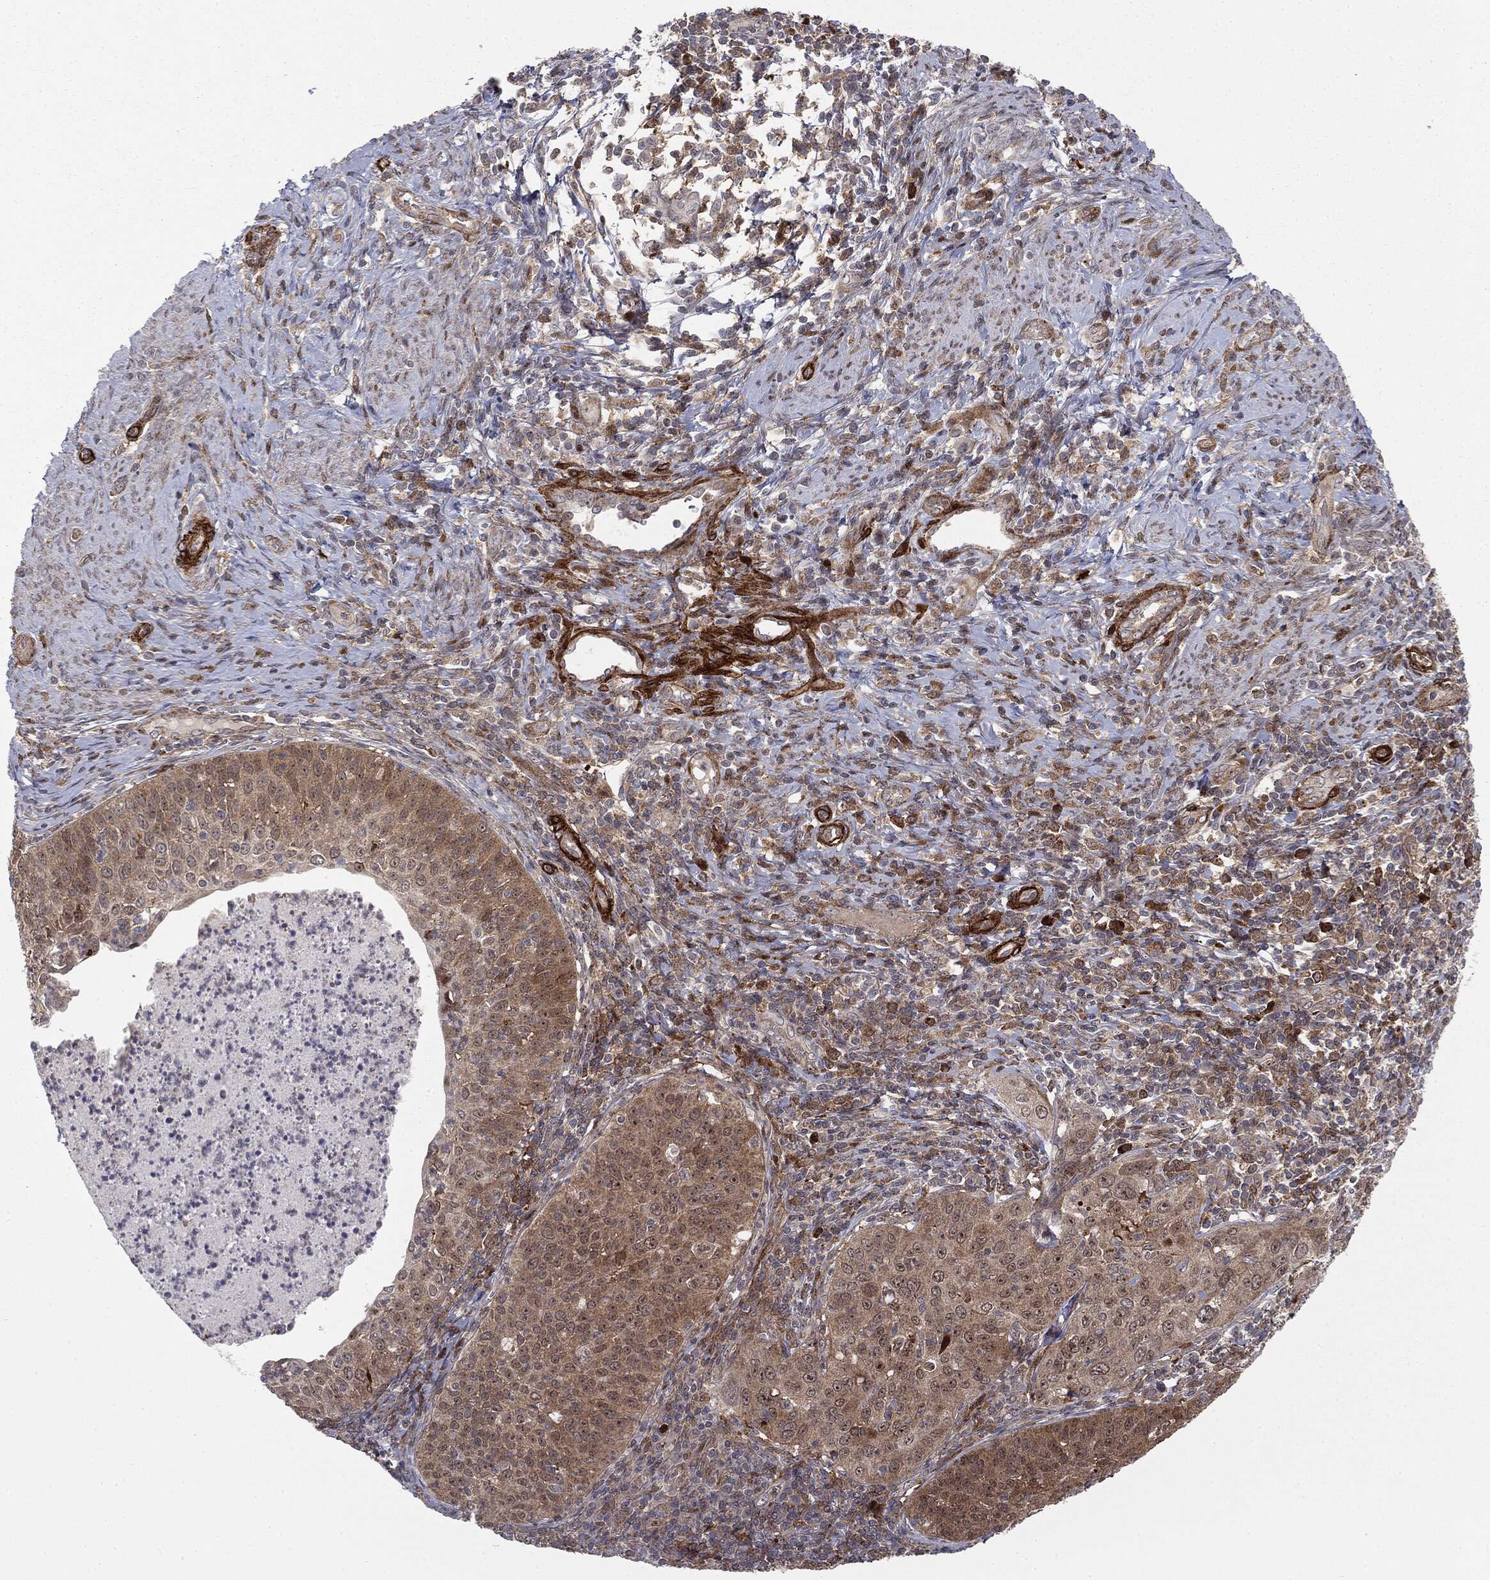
{"staining": {"intensity": "weak", "quantity": "25%-75%", "location": "cytoplasmic/membranous,nuclear"}, "tissue": "cervical cancer", "cell_type": "Tumor cells", "image_type": "cancer", "snomed": [{"axis": "morphology", "description": "Squamous cell carcinoma, NOS"}, {"axis": "topography", "description": "Cervix"}], "caption": "IHC (DAB (3,3'-diaminobenzidine)) staining of human cervical squamous cell carcinoma displays weak cytoplasmic/membranous and nuclear protein expression in approximately 25%-75% of tumor cells.", "gene": "PTEN", "patient": {"sex": "female", "age": 30}}